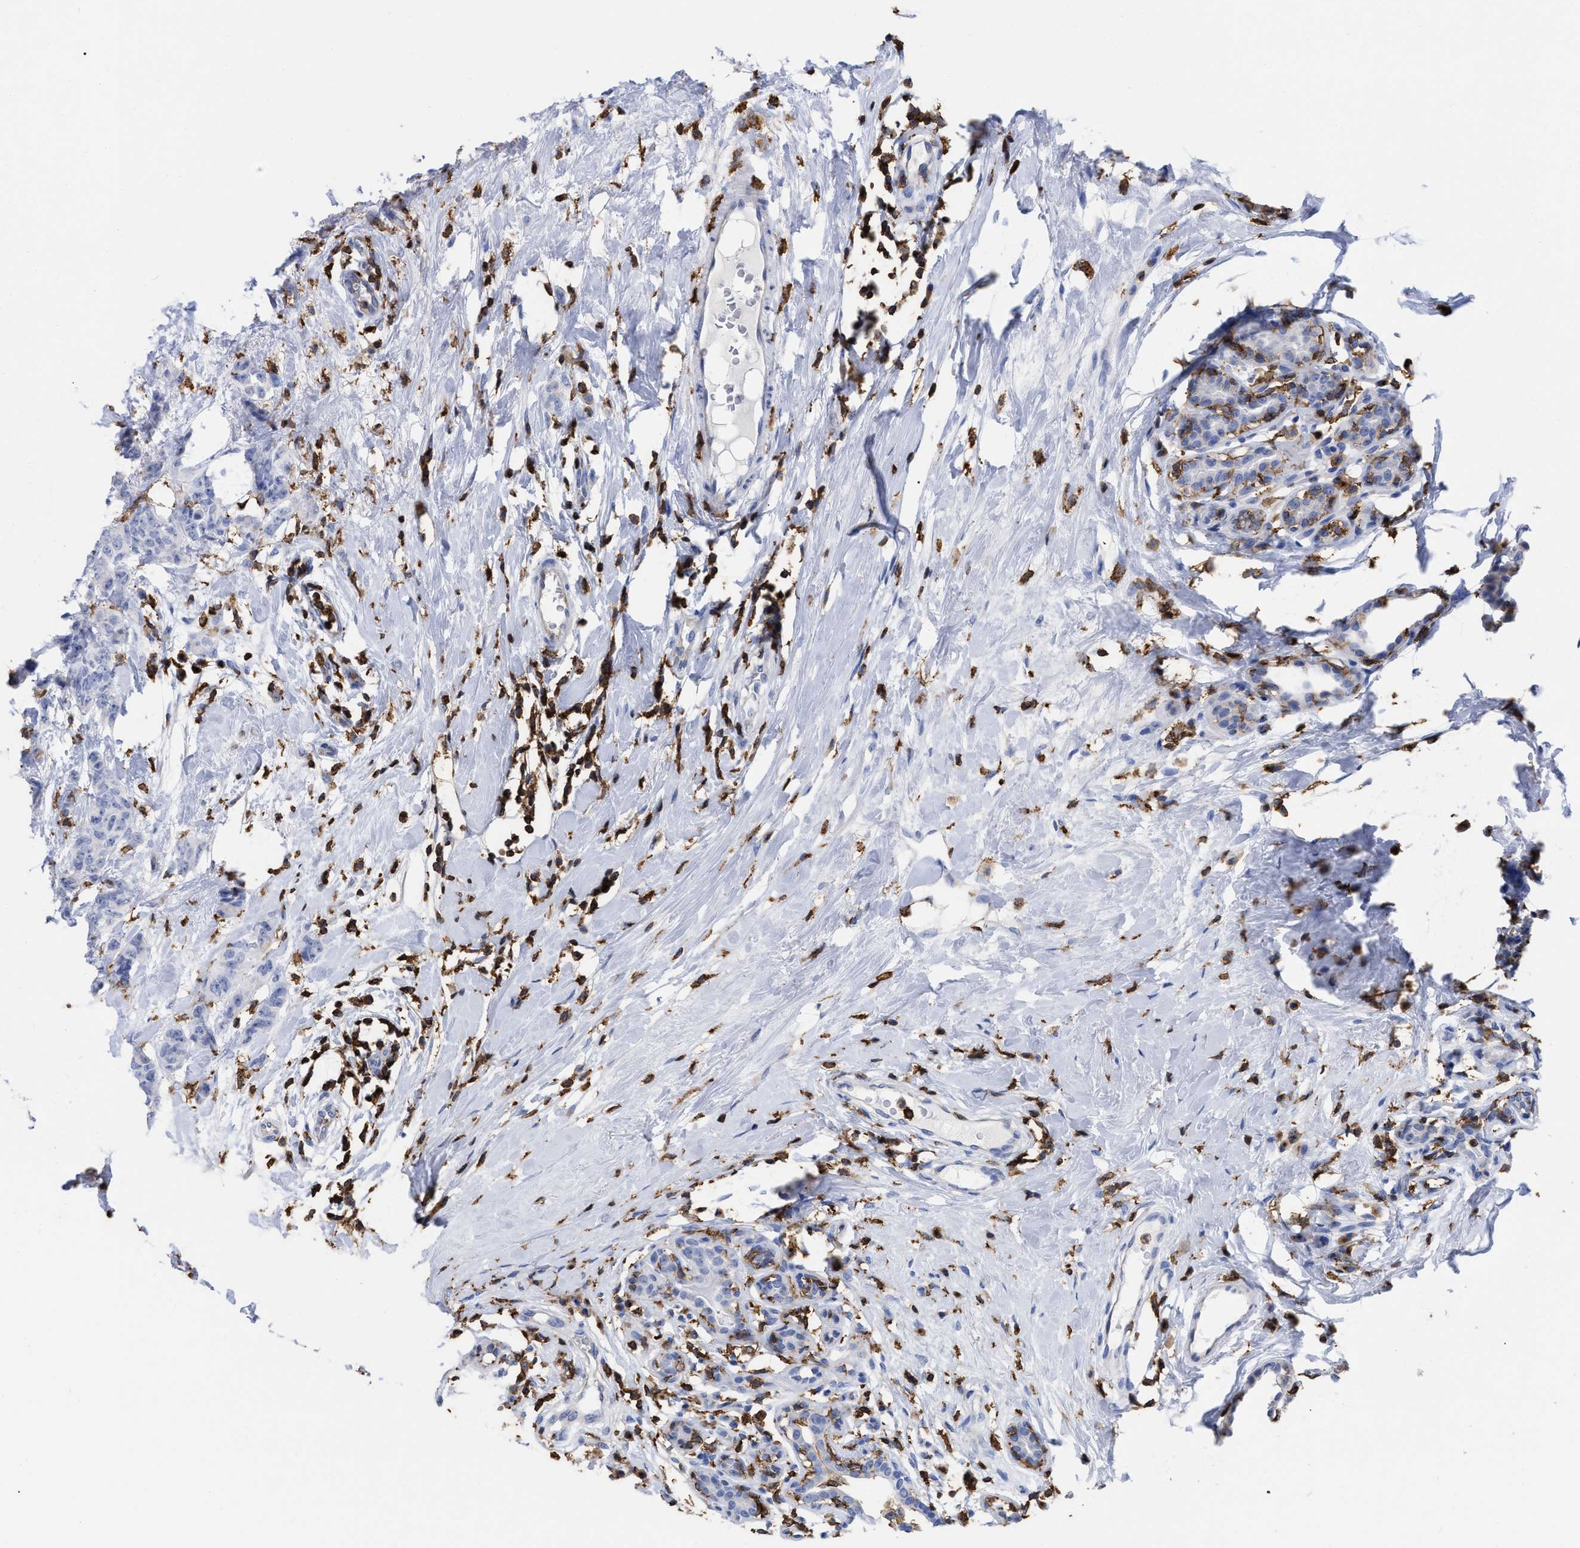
{"staining": {"intensity": "negative", "quantity": "none", "location": "none"}, "tissue": "breast cancer", "cell_type": "Tumor cells", "image_type": "cancer", "snomed": [{"axis": "morphology", "description": "Normal tissue, NOS"}, {"axis": "morphology", "description": "Duct carcinoma"}, {"axis": "topography", "description": "Breast"}], "caption": "DAB immunohistochemical staining of human breast cancer shows no significant staining in tumor cells.", "gene": "HCLS1", "patient": {"sex": "female", "age": 40}}